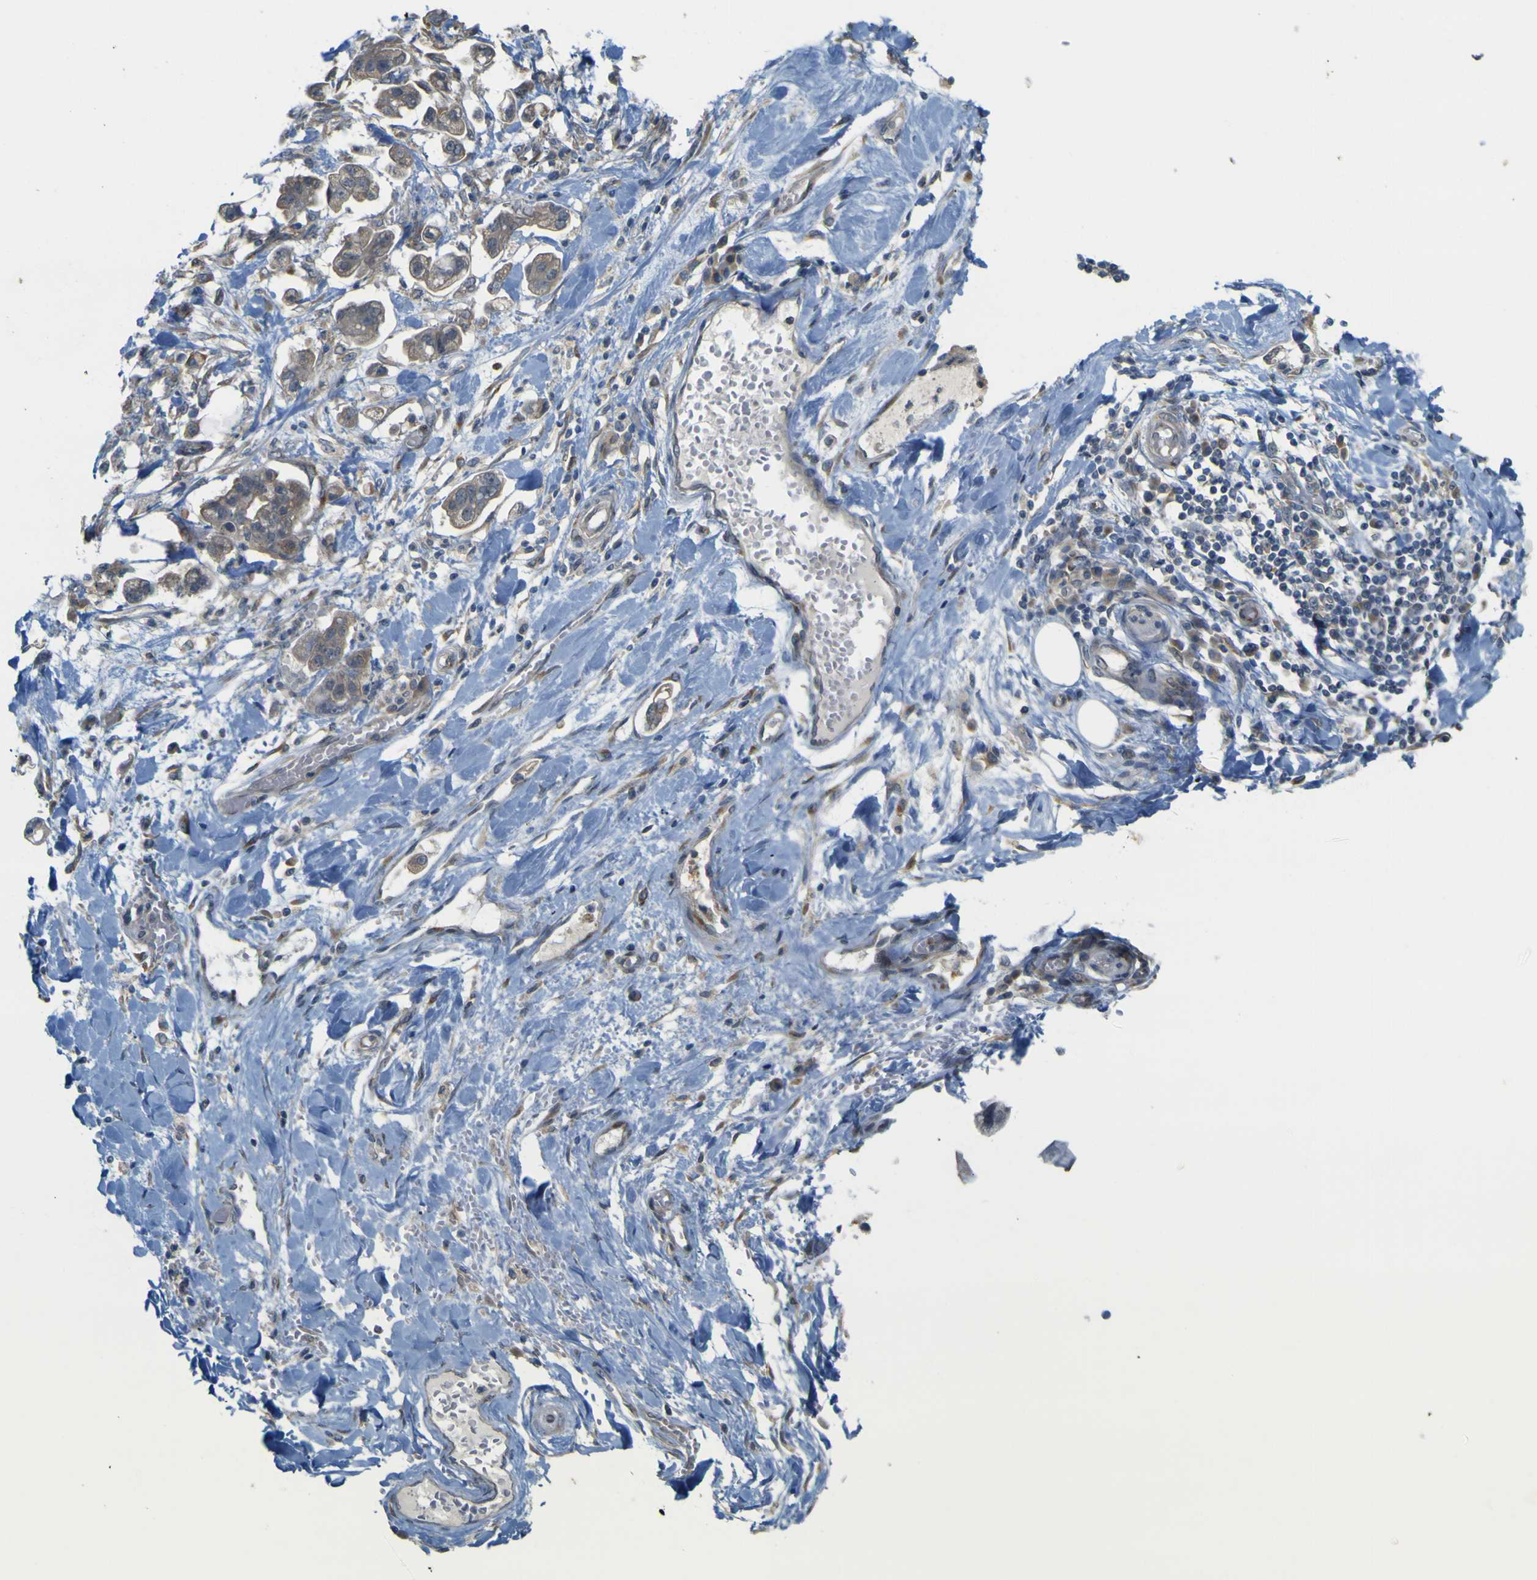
{"staining": {"intensity": "negative", "quantity": "none", "location": "none"}, "tissue": "stomach cancer", "cell_type": "Tumor cells", "image_type": "cancer", "snomed": [{"axis": "morphology", "description": "Adenocarcinoma, NOS"}, {"axis": "topography", "description": "Stomach"}], "caption": "Stomach adenocarcinoma stained for a protein using IHC demonstrates no positivity tumor cells.", "gene": "IGF2R", "patient": {"sex": "male", "age": 62}}